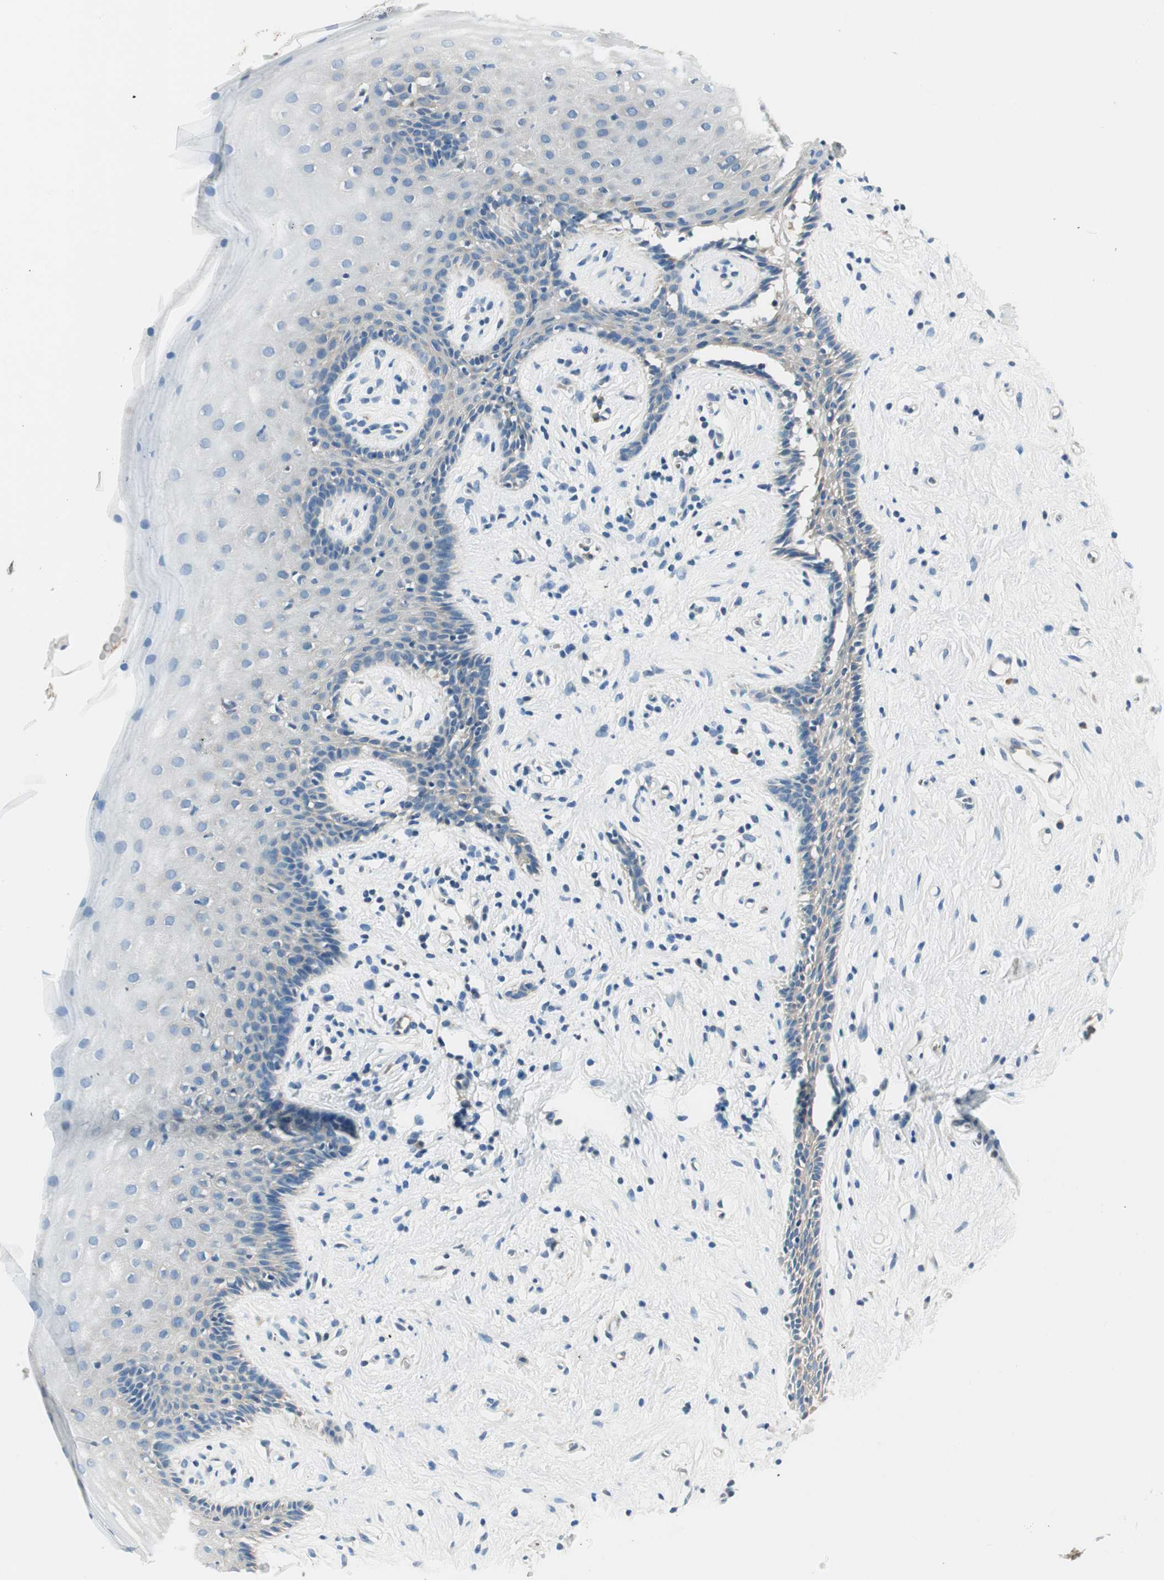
{"staining": {"intensity": "moderate", "quantity": "<25%", "location": "cytoplasmic/membranous"}, "tissue": "vagina", "cell_type": "Squamous epithelial cells", "image_type": "normal", "snomed": [{"axis": "morphology", "description": "Normal tissue, NOS"}, {"axis": "topography", "description": "Vagina"}], "caption": "Immunohistochemical staining of benign human vagina displays <25% levels of moderate cytoplasmic/membranous protein staining in approximately <25% of squamous epithelial cells. The staining was performed using DAB (3,3'-diaminobenzidine), with brown indicating positive protein expression. Nuclei are stained blue with hematoxylin.", "gene": "RORB", "patient": {"sex": "female", "age": 44}}